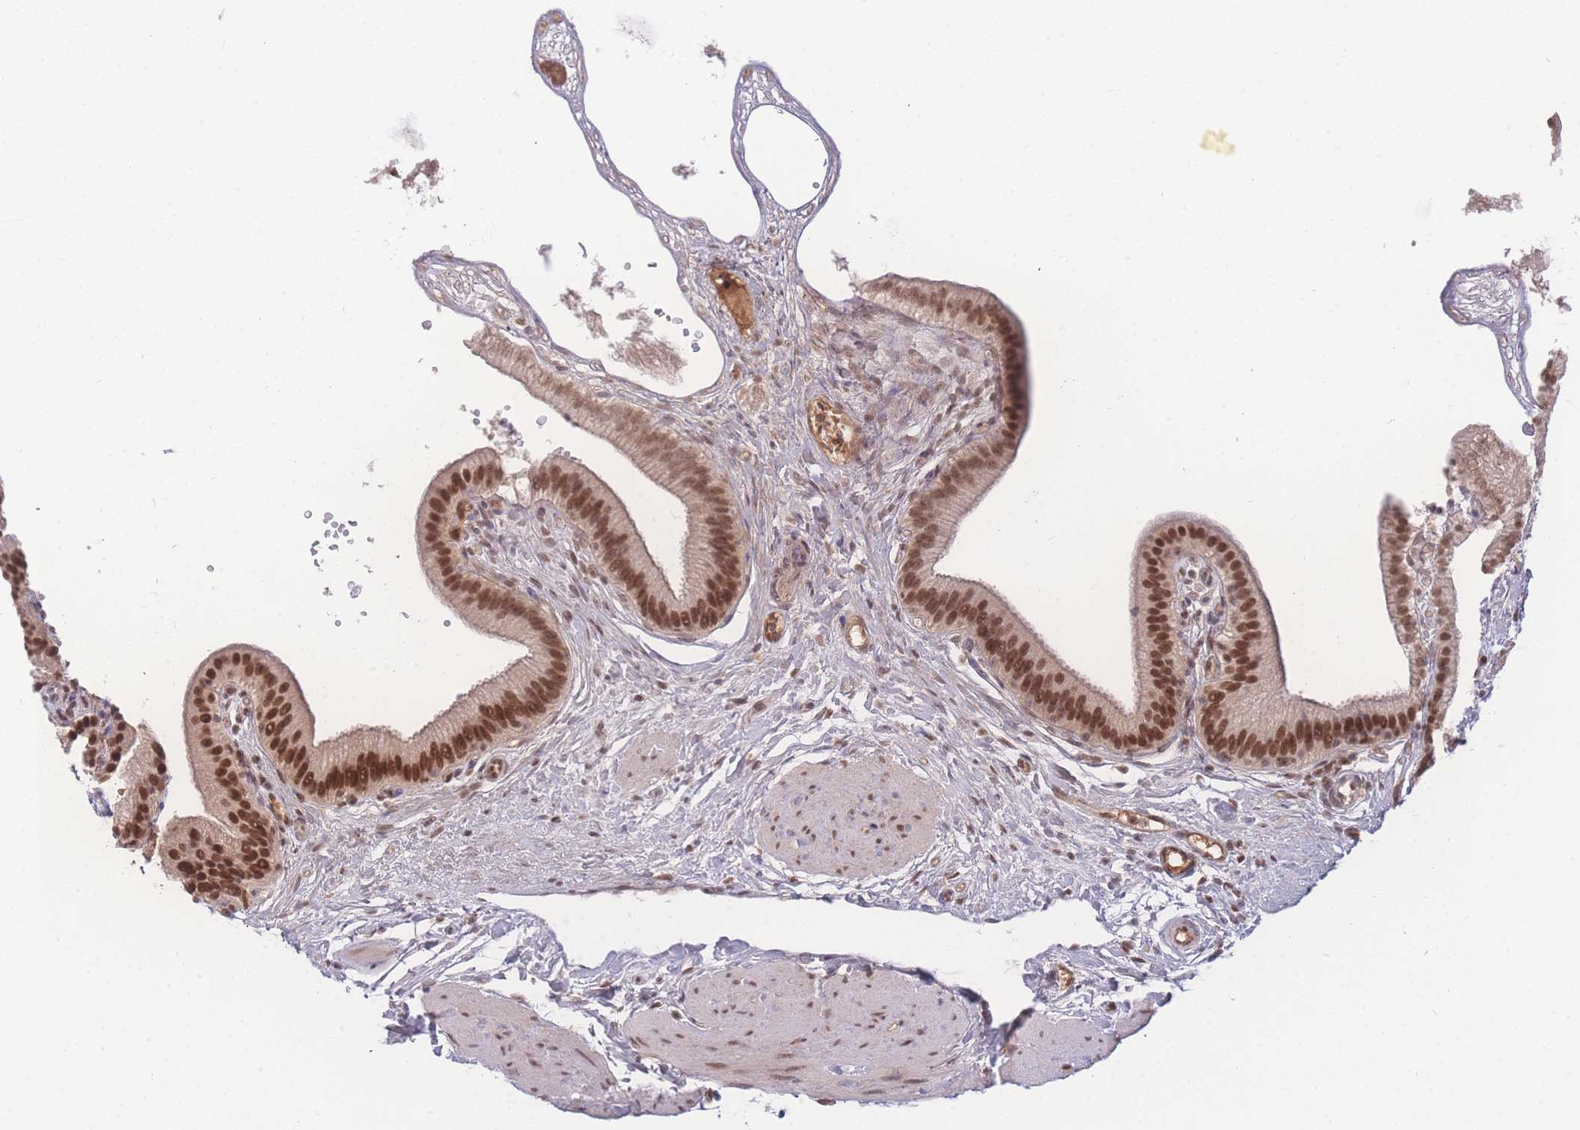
{"staining": {"intensity": "strong", "quantity": ">75%", "location": "nuclear"}, "tissue": "gallbladder", "cell_type": "Glandular cells", "image_type": "normal", "snomed": [{"axis": "morphology", "description": "Normal tissue, NOS"}, {"axis": "topography", "description": "Gallbladder"}], "caption": "Protein staining of unremarkable gallbladder displays strong nuclear expression in approximately >75% of glandular cells. The staining is performed using DAB brown chromogen to label protein expression. The nuclei are counter-stained blue using hematoxylin.", "gene": "RAVER1", "patient": {"sex": "female", "age": 54}}